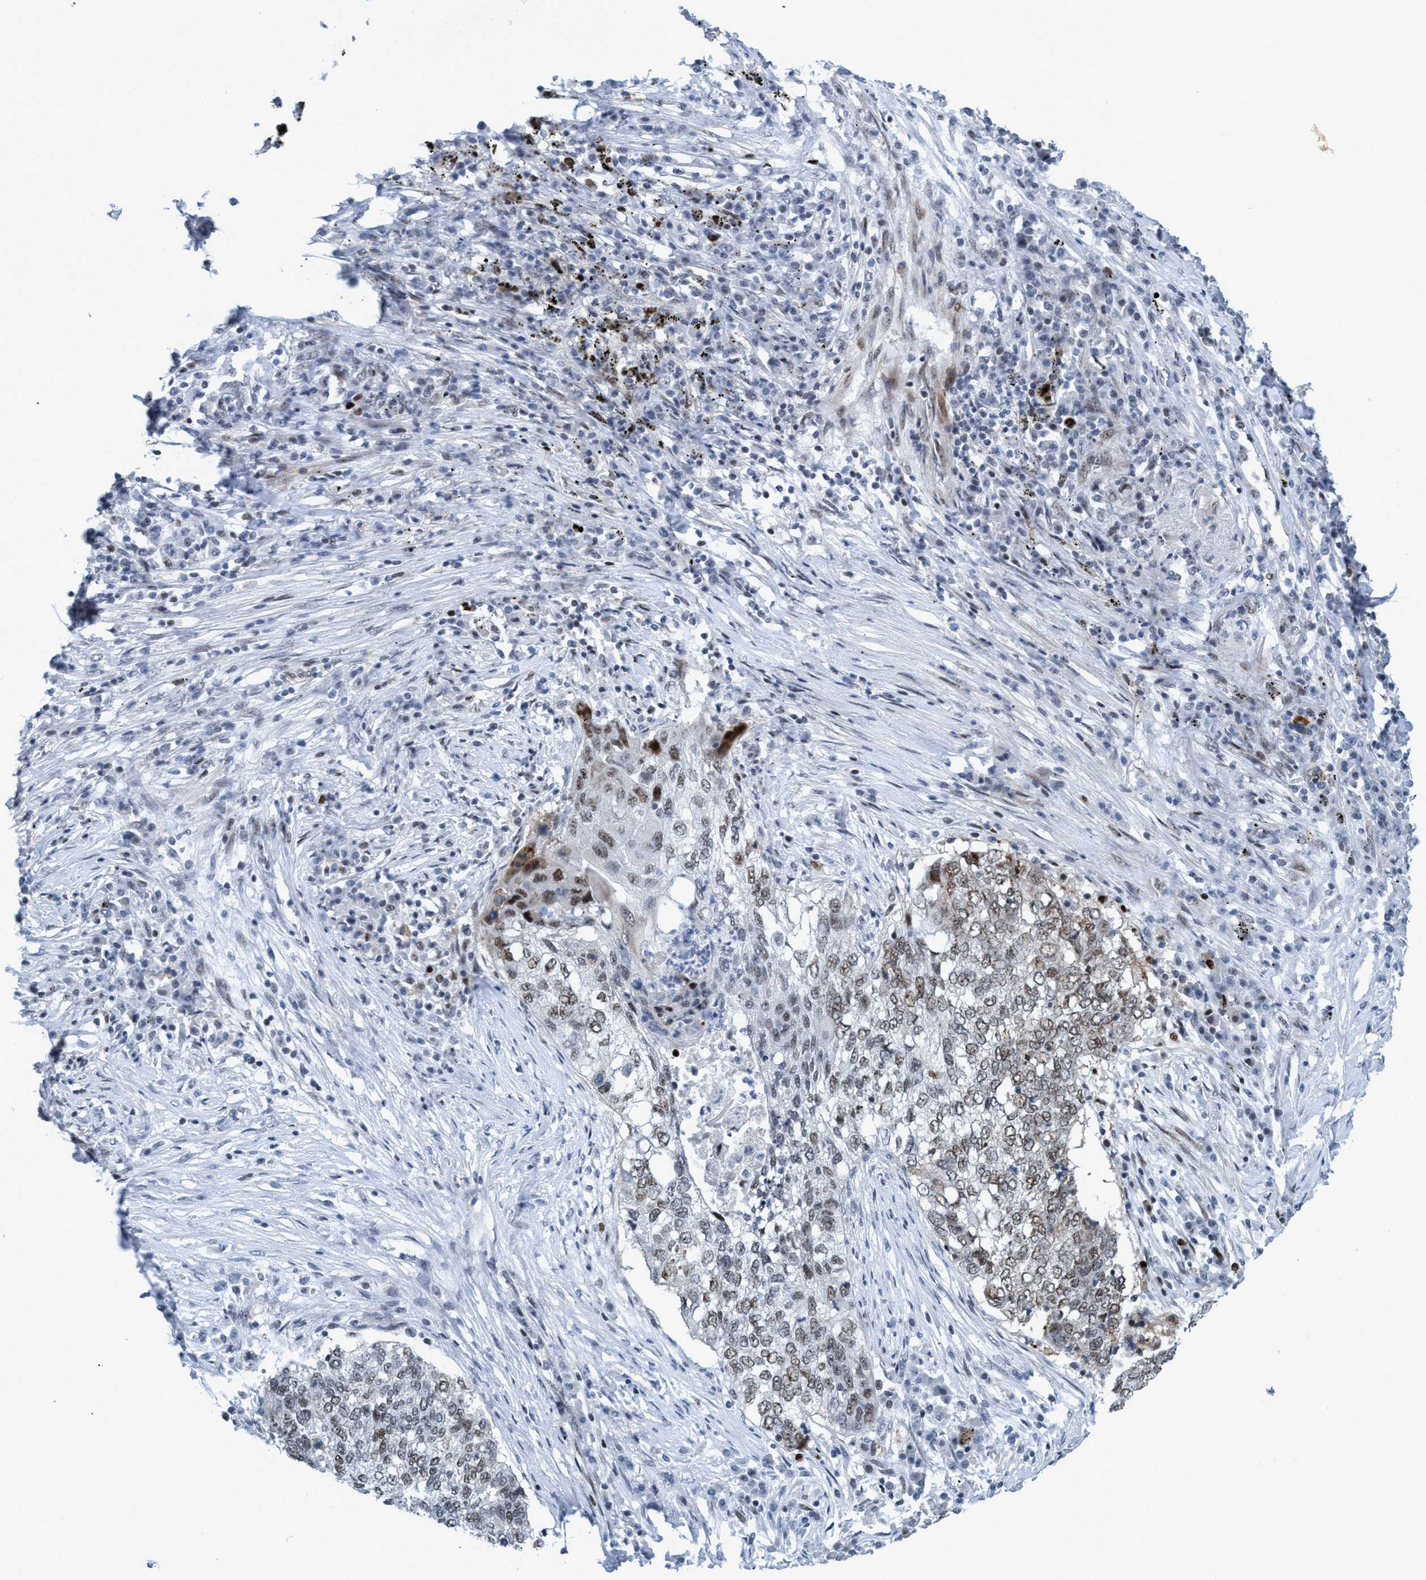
{"staining": {"intensity": "weak", "quantity": ">75%", "location": "nuclear"}, "tissue": "lung cancer", "cell_type": "Tumor cells", "image_type": "cancer", "snomed": [{"axis": "morphology", "description": "Squamous cell carcinoma, NOS"}, {"axis": "topography", "description": "Lung"}], "caption": "A brown stain highlights weak nuclear staining of a protein in human lung squamous cell carcinoma tumor cells.", "gene": "CWC27", "patient": {"sex": "female", "age": 63}}